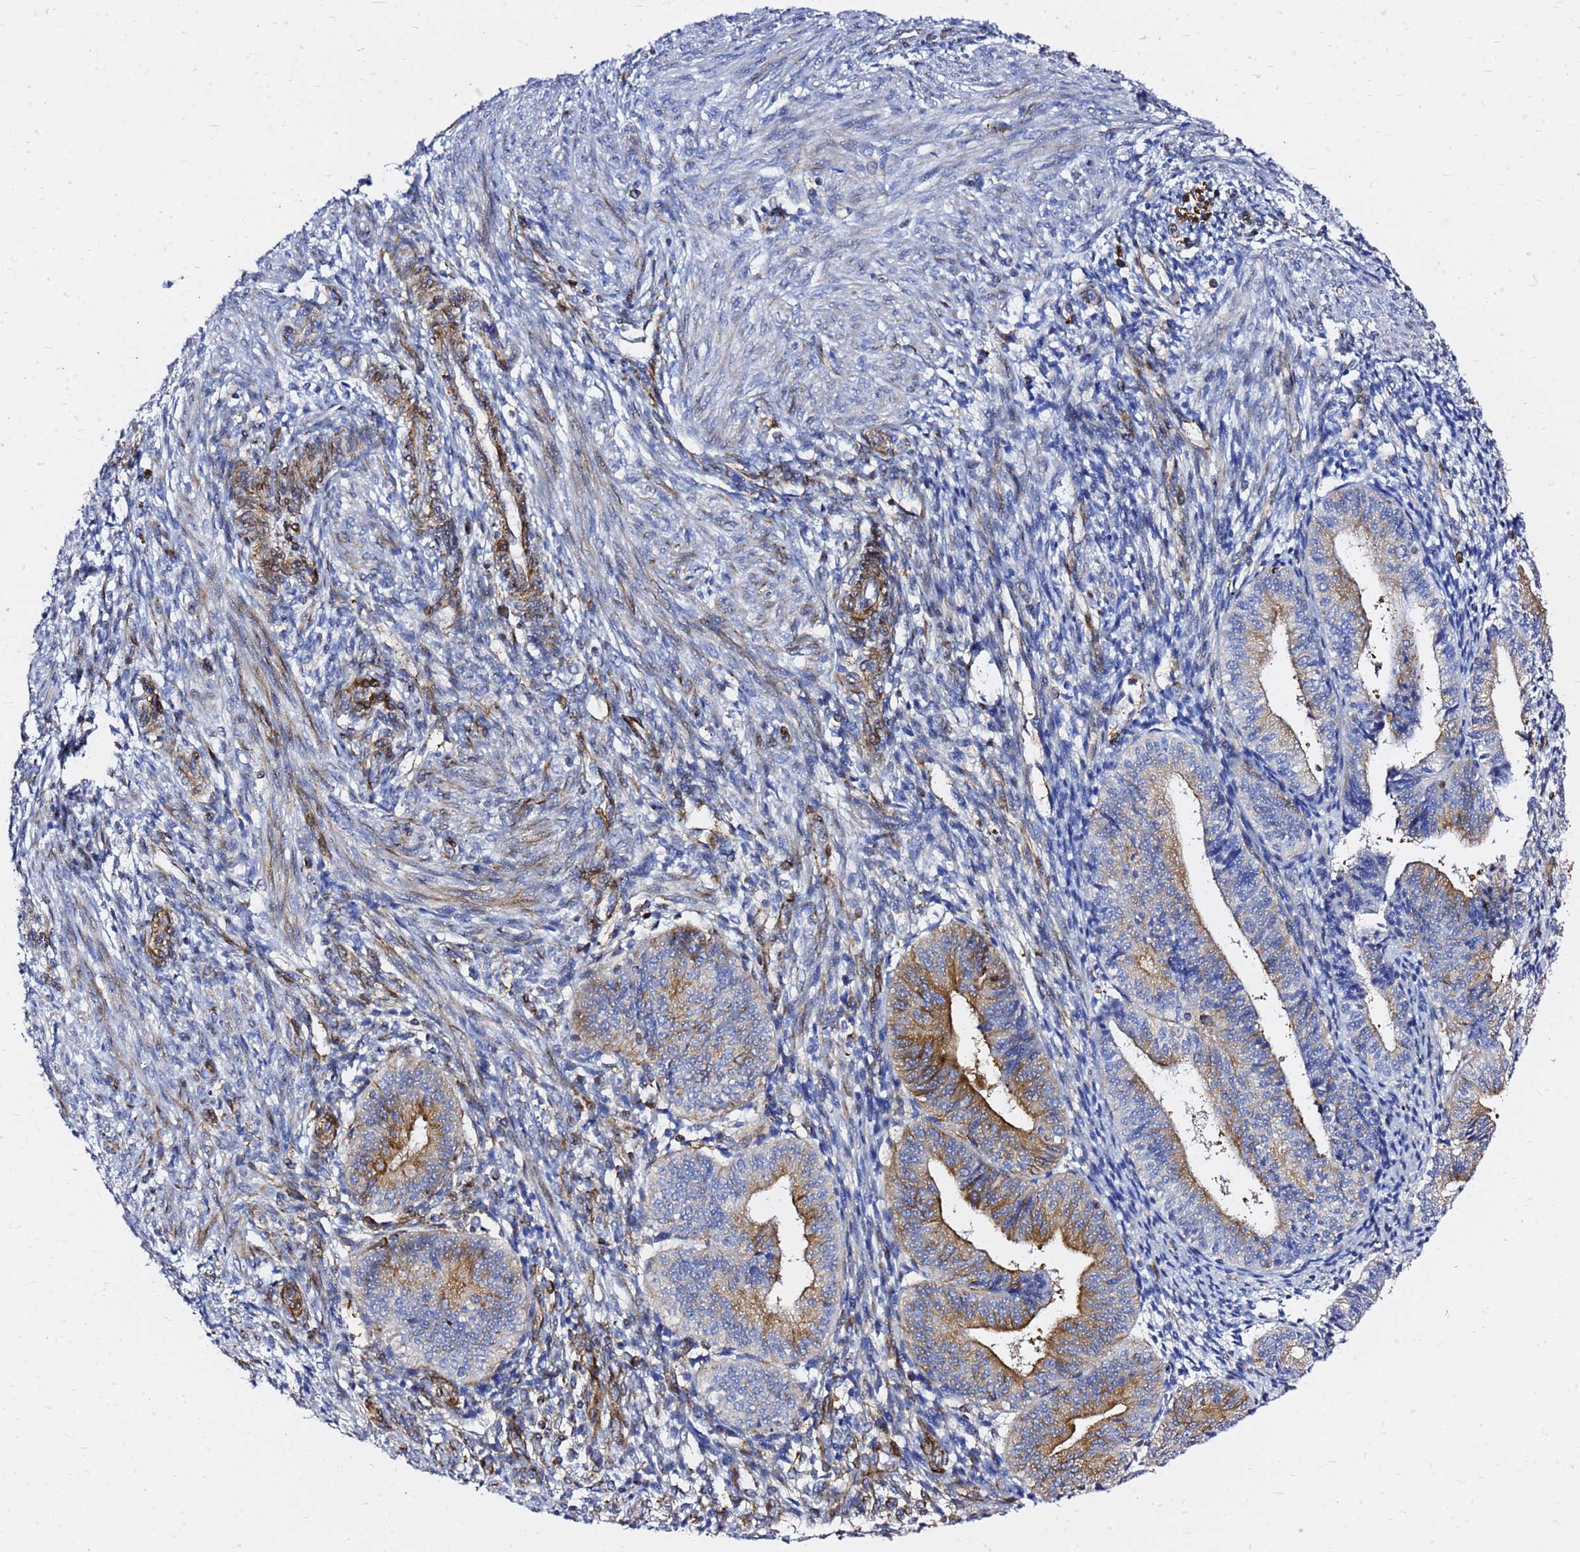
{"staining": {"intensity": "negative", "quantity": "none", "location": "none"}, "tissue": "endometrium", "cell_type": "Cells in endometrial stroma", "image_type": "normal", "snomed": [{"axis": "morphology", "description": "Normal tissue, NOS"}, {"axis": "topography", "description": "Endometrium"}], "caption": "Immunohistochemical staining of unremarkable human endometrium displays no significant positivity in cells in endometrial stroma.", "gene": "TUBA8", "patient": {"sex": "female", "age": 34}}